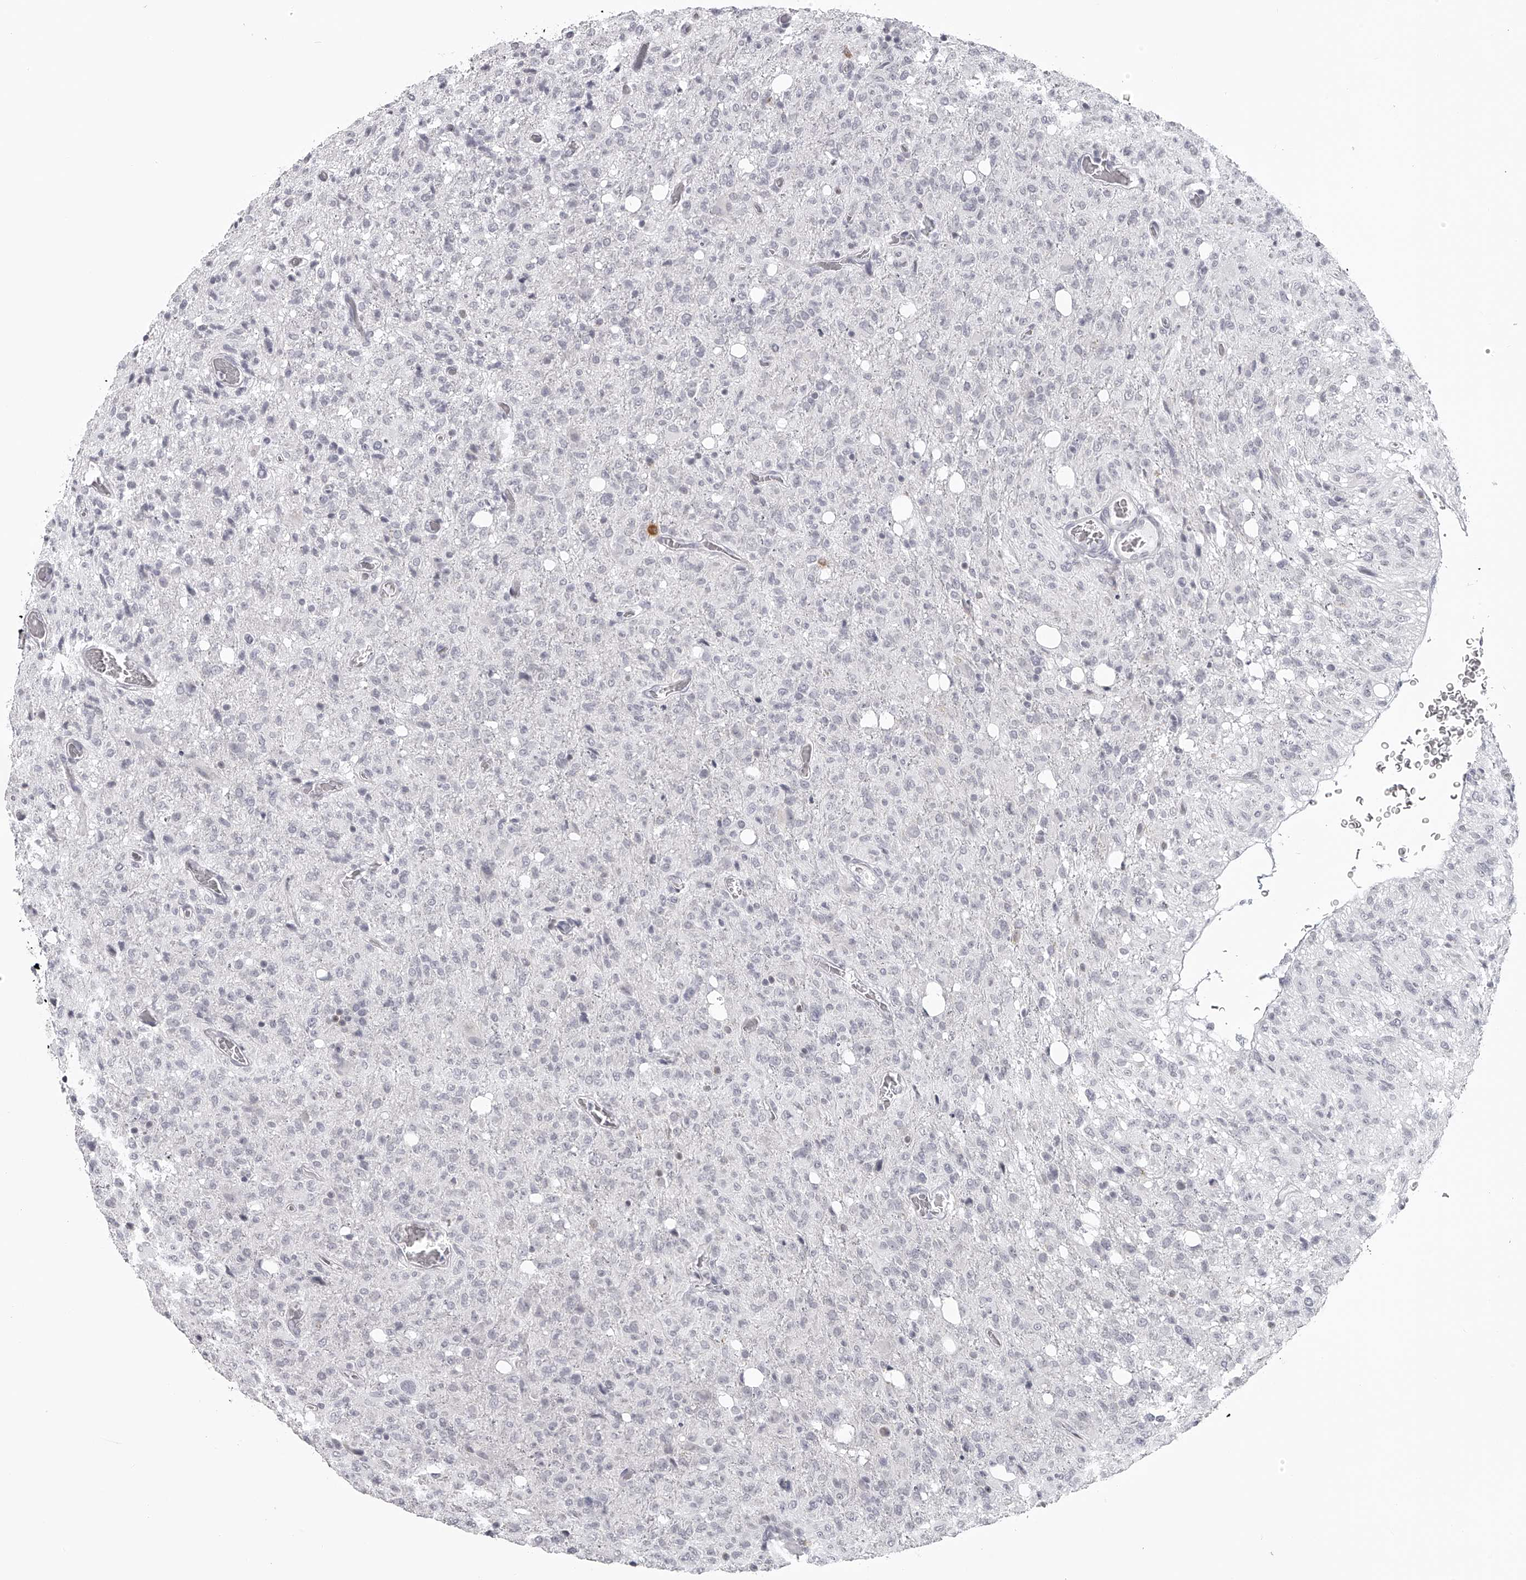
{"staining": {"intensity": "negative", "quantity": "none", "location": "none"}, "tissue": "glioma", "cell_type": "Tumor cells", "image_type": "cancer", "snomed": [{"axis": "morphology", "description": "Glioma, malignant, High grade"}, {"axis": "topography", "description": "Brain"}], "caption": "Immunohistochemical staining of glioma displays no significant expression in tumor cells.", "gene": "SEC11C", "patient": {"sex": "female", "age": 57}}